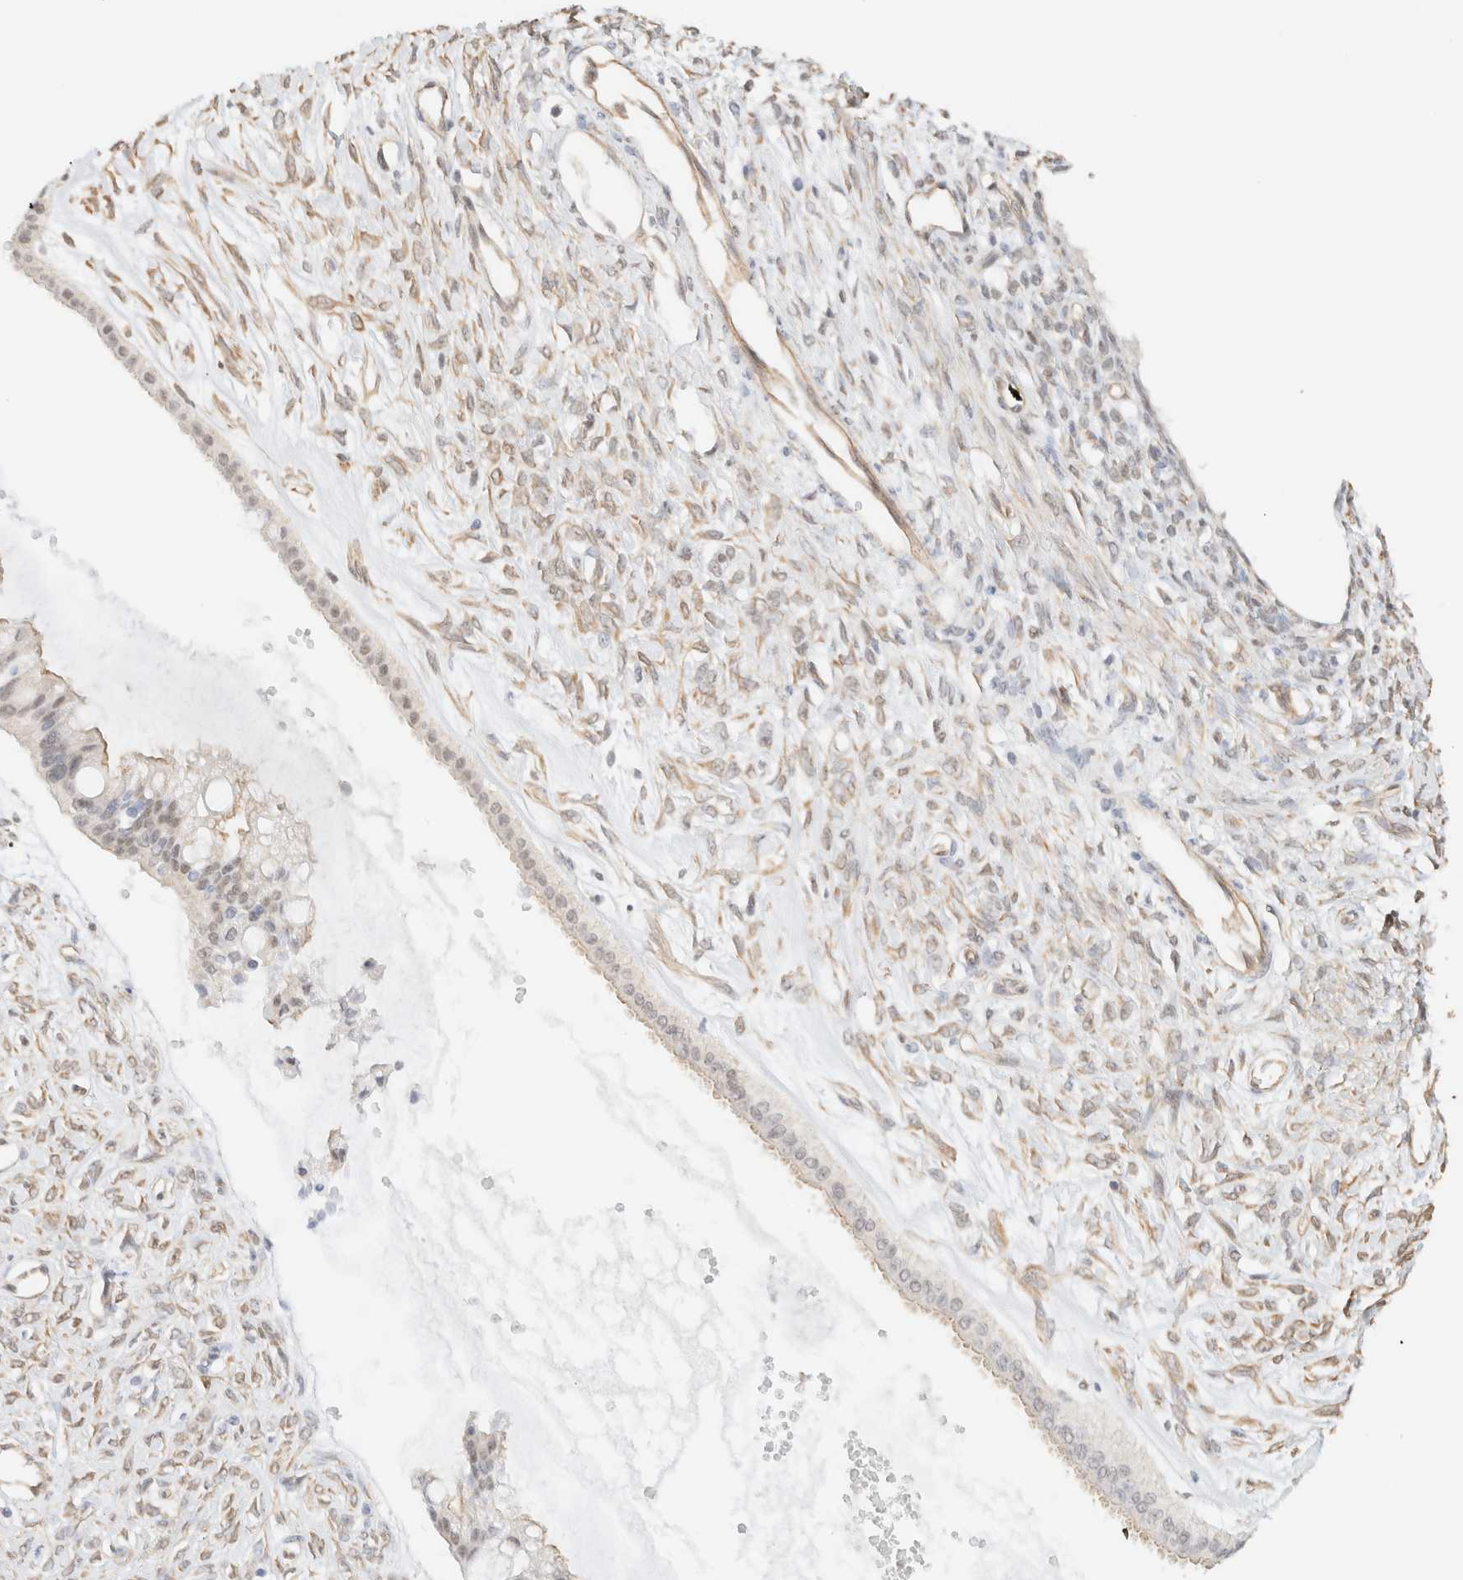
{"staining": {"intensity": "weak", "quantity": "25%-75%", "location": "nuclear"}, "tissue": "ovarian cancer", "cell_type": "Tumor cells", "image_type": "cancer", "snomed": [{"axis": "morphology", "description": "Cystadenocarcinoma, mucinous, NOS"}, {"axis": "topography", "description": "Ovary"}], "caption": "Protein expression analysis of human ovarian cancer reveals weak nuclear staining in approximately 25%-75% of tumor cells.", "gene": "ARID5A", "patient": {"sex": "female", "age": 73}}